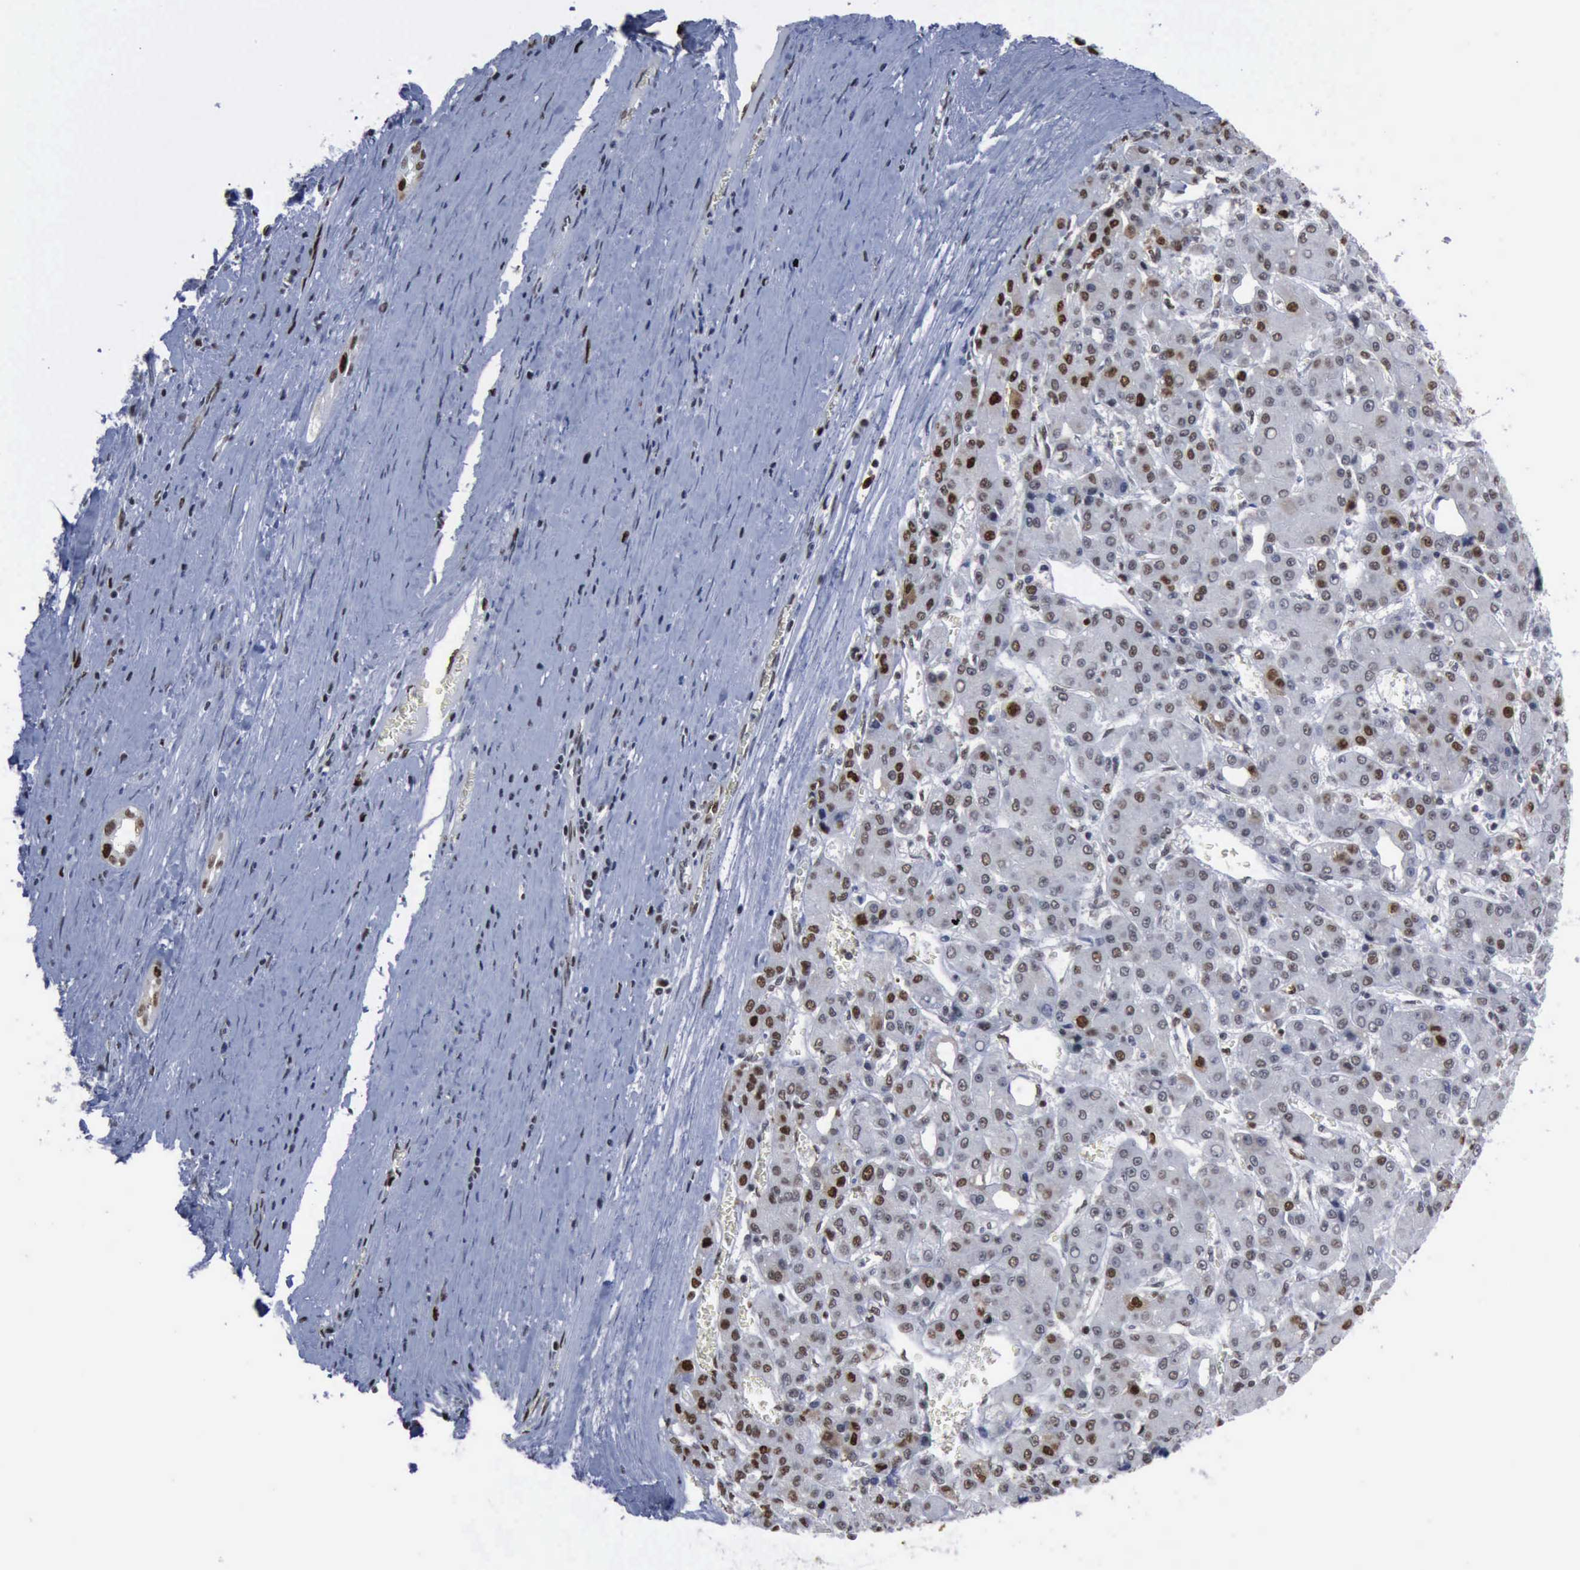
{"staining": {"intensity": "weak", "quantity": "25%-75%", "location": "nuclear"}, "tissue": "liver cancer", "cell_type": "Tumor cells", "image_type": "cancer", "snomed": [{"axis": "morphology", "description": "Carcinoma, Hepatocellular, NOS"}, {"axis": "topography", "description": "Liver"}], "caption": "High-magnification brightfield microscopy of hepatocellular carcinoma (liver) stained with DAB (3,3'-diaminobenzidine) (brown) and counterstained with hematoxylin (blue). tumor cells exhibit weak nuclear expression is appreciated in about25%-75% of cells.", "gene": "PCNA", "patient": {"sex": "male", "age": 69}}